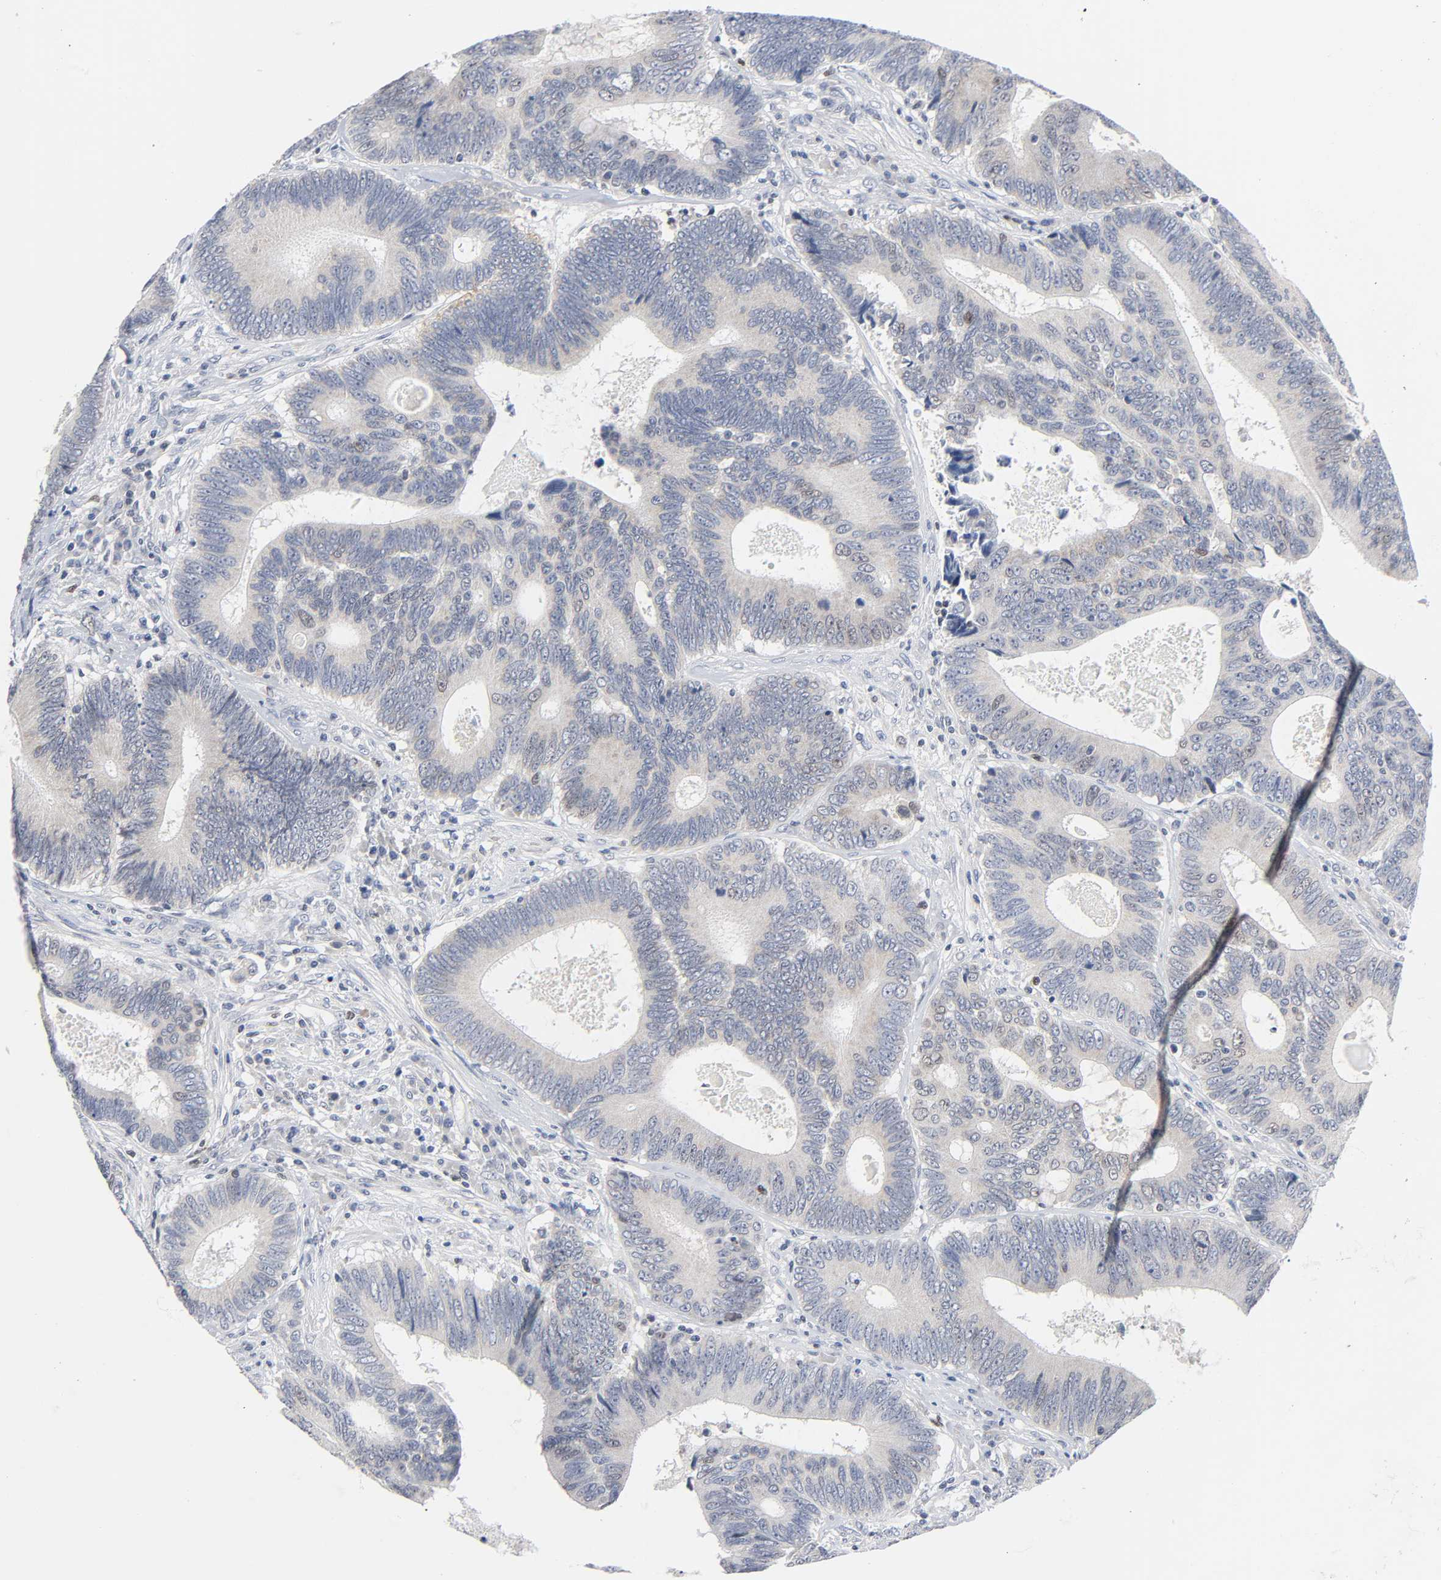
{"staining": {"intensity": "negative", "quantity": "none", "location": "none"}, "tissue": "colorectal cancer", "cell_type": "Tumor cells", "image_type": "cancer", "snomed": [{"axis": "morphology", "description": "Adenocarcinoma, NOS"}, {"axis": "topography", "description": "Colon"}], "caption": "IHC micrograph of neoplastic tissue: human adenocarcinoma (colorectal) stained with DAB (3,3'-diaminobenzidine) exhibits no significant protein positivity in tumor cells.", "gene": "WEE1", "patient": {"sex": "female", "age": 78}}